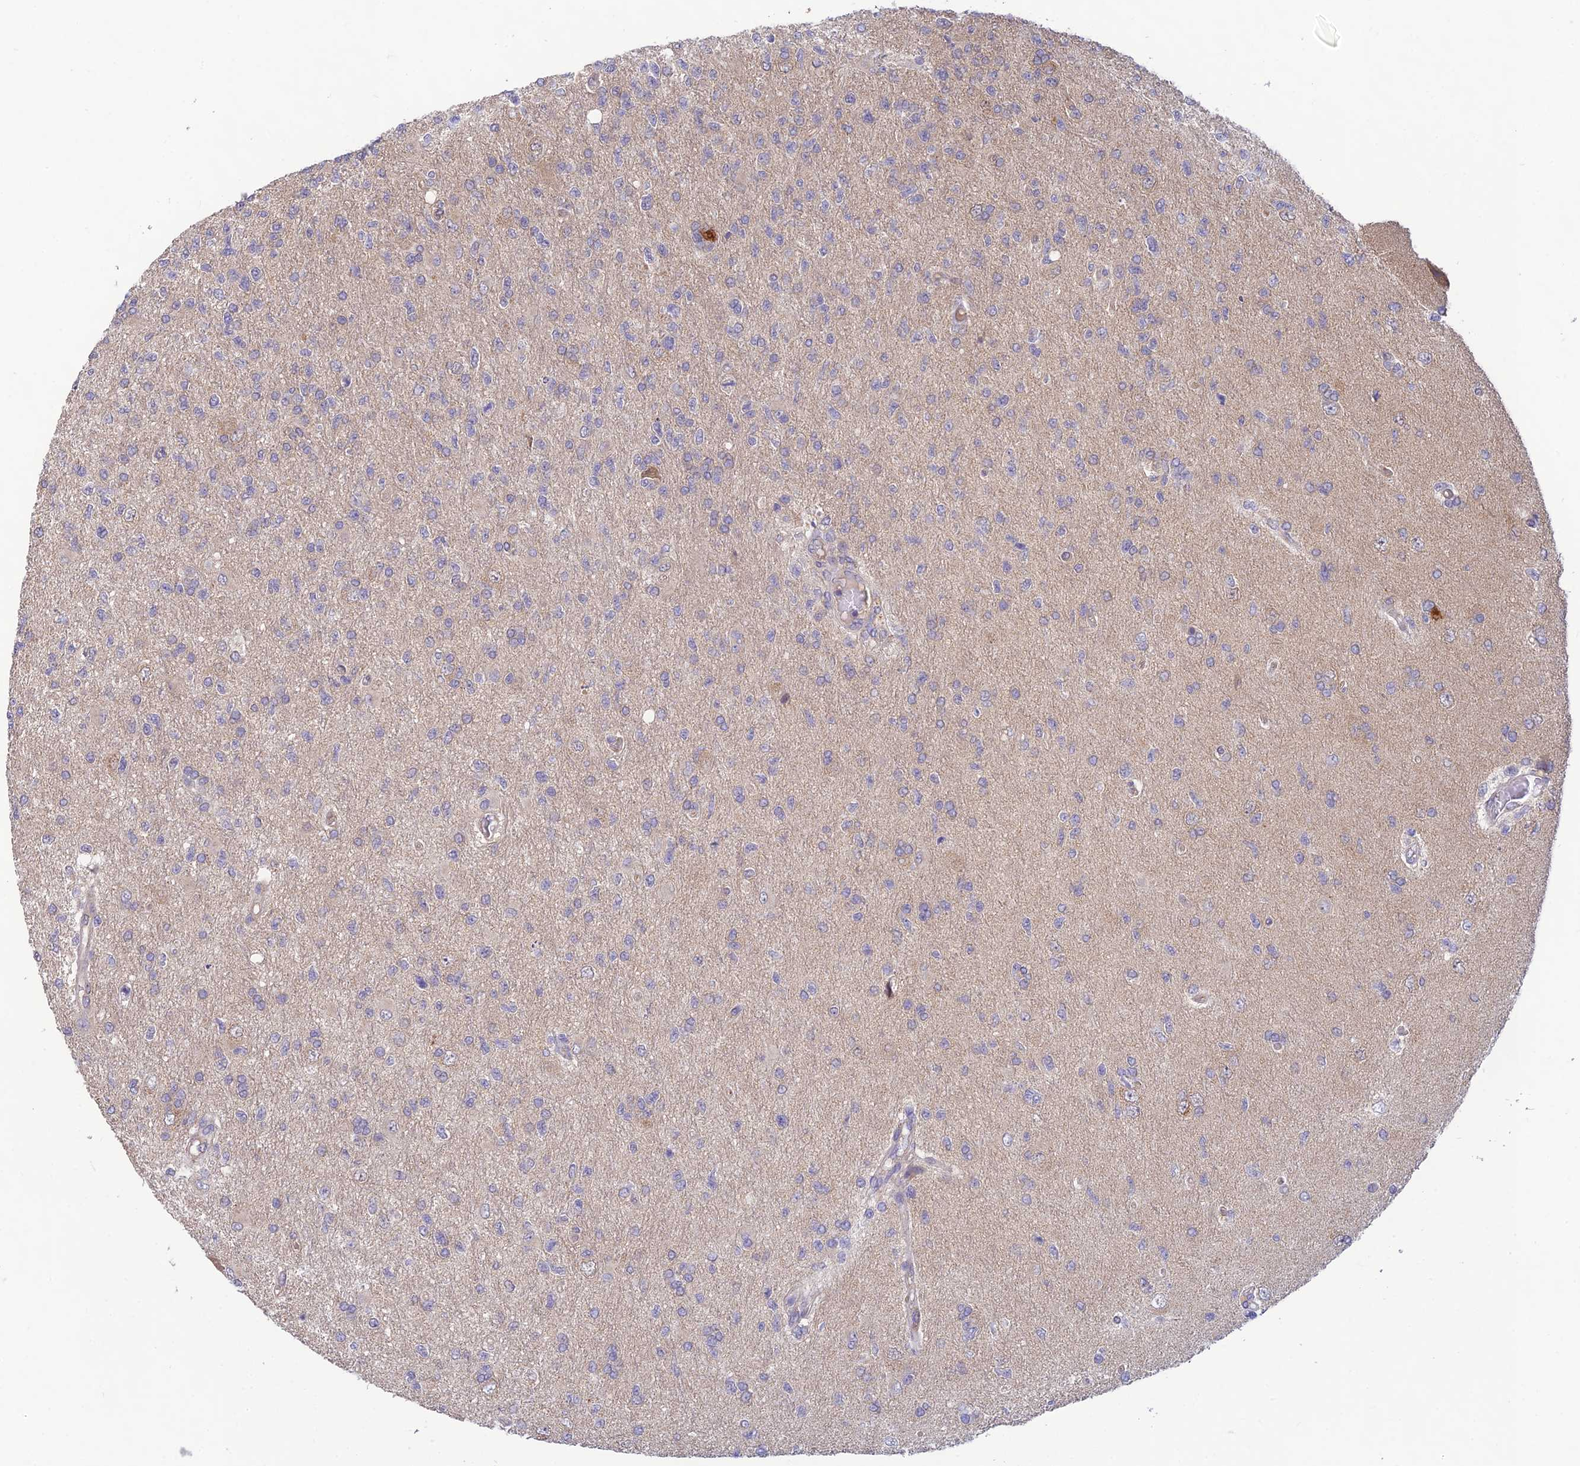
{"staining": {"intensity": "negative", "quantity": "none", "location": "none"}, "tissue": "glioma", "cell_type": "Tumor cells", "image_type": "cancer", "snomed": [{"axis": "morphology", "description": "Glioma, malignant, High grade"}, {"axis": "topography", "description": "Brain"}], "caption": "High power microscopy image of an immunohistochemistry (IHC) image of malignant glioma (high-grade), revealing no significant positivity in tumor cells.", "gene": "MRNIP", "patient": {"sex": "male", "age": 56}}